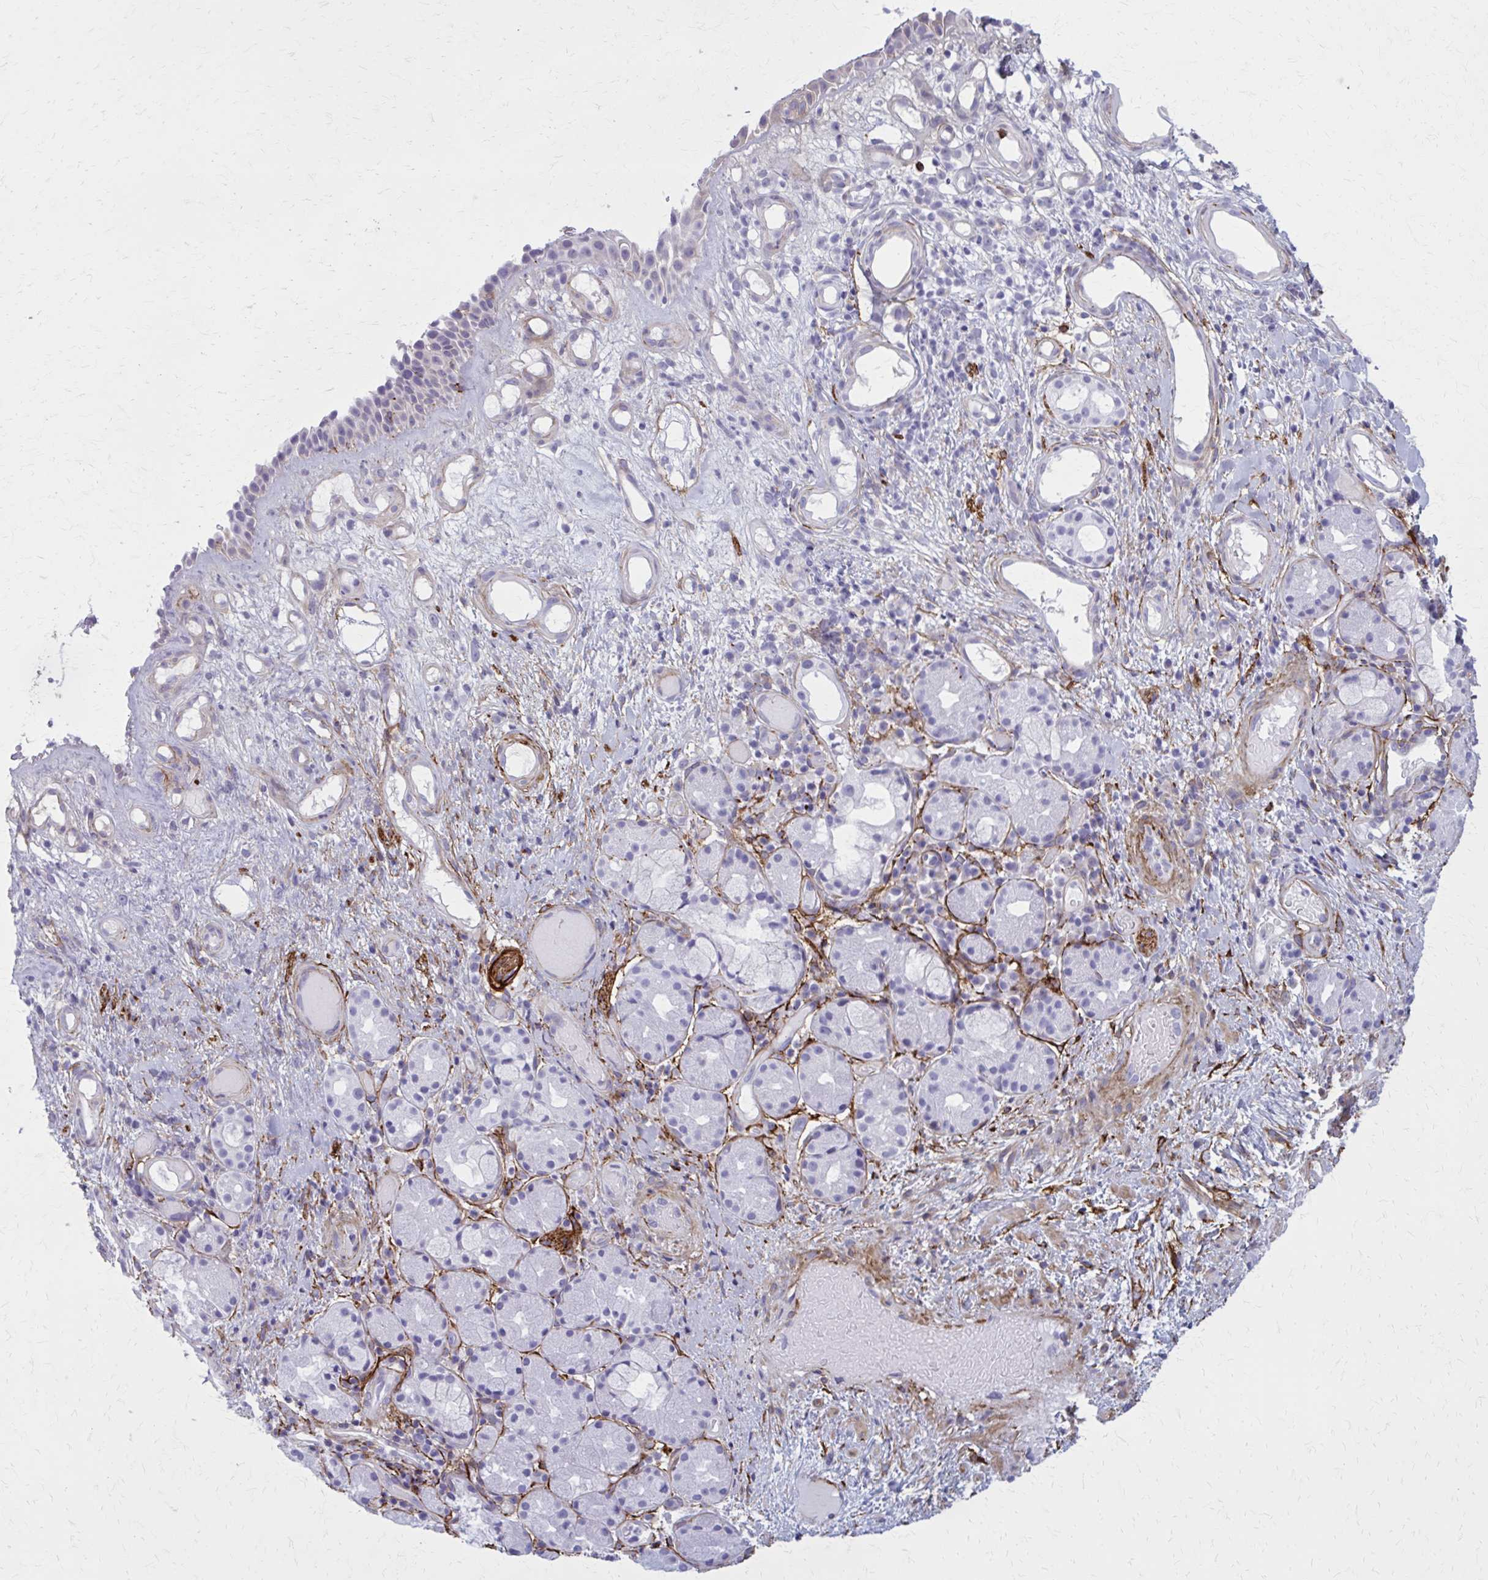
{"staining": {"intensity": "negative", "quantity": "none", "location": "none"}, "tissue": "nasopharynx", "cell_type": "Respiratory epithelial cells", "image_type": "normal", "snomed": [{"axis": "morphology", "description": "Normal tissue, NOS"}, {"axis": "morphology", "description": "Inflammation, NOS"}, {"axis": "topography", "description": "Nasopharynx"}], "caption": "A photomicrograph of nasopharynx stained for a protein reveals no brown staining in respiratory epithelial cells. Brightfield microscopy of IHC stained with DAB (3,3'-diaminobenzidine) (brown) and hematoxylin (blue), captured at high magnification.", "gene": "AKAP12", "patient": {"sex": "male", "age": 54}}